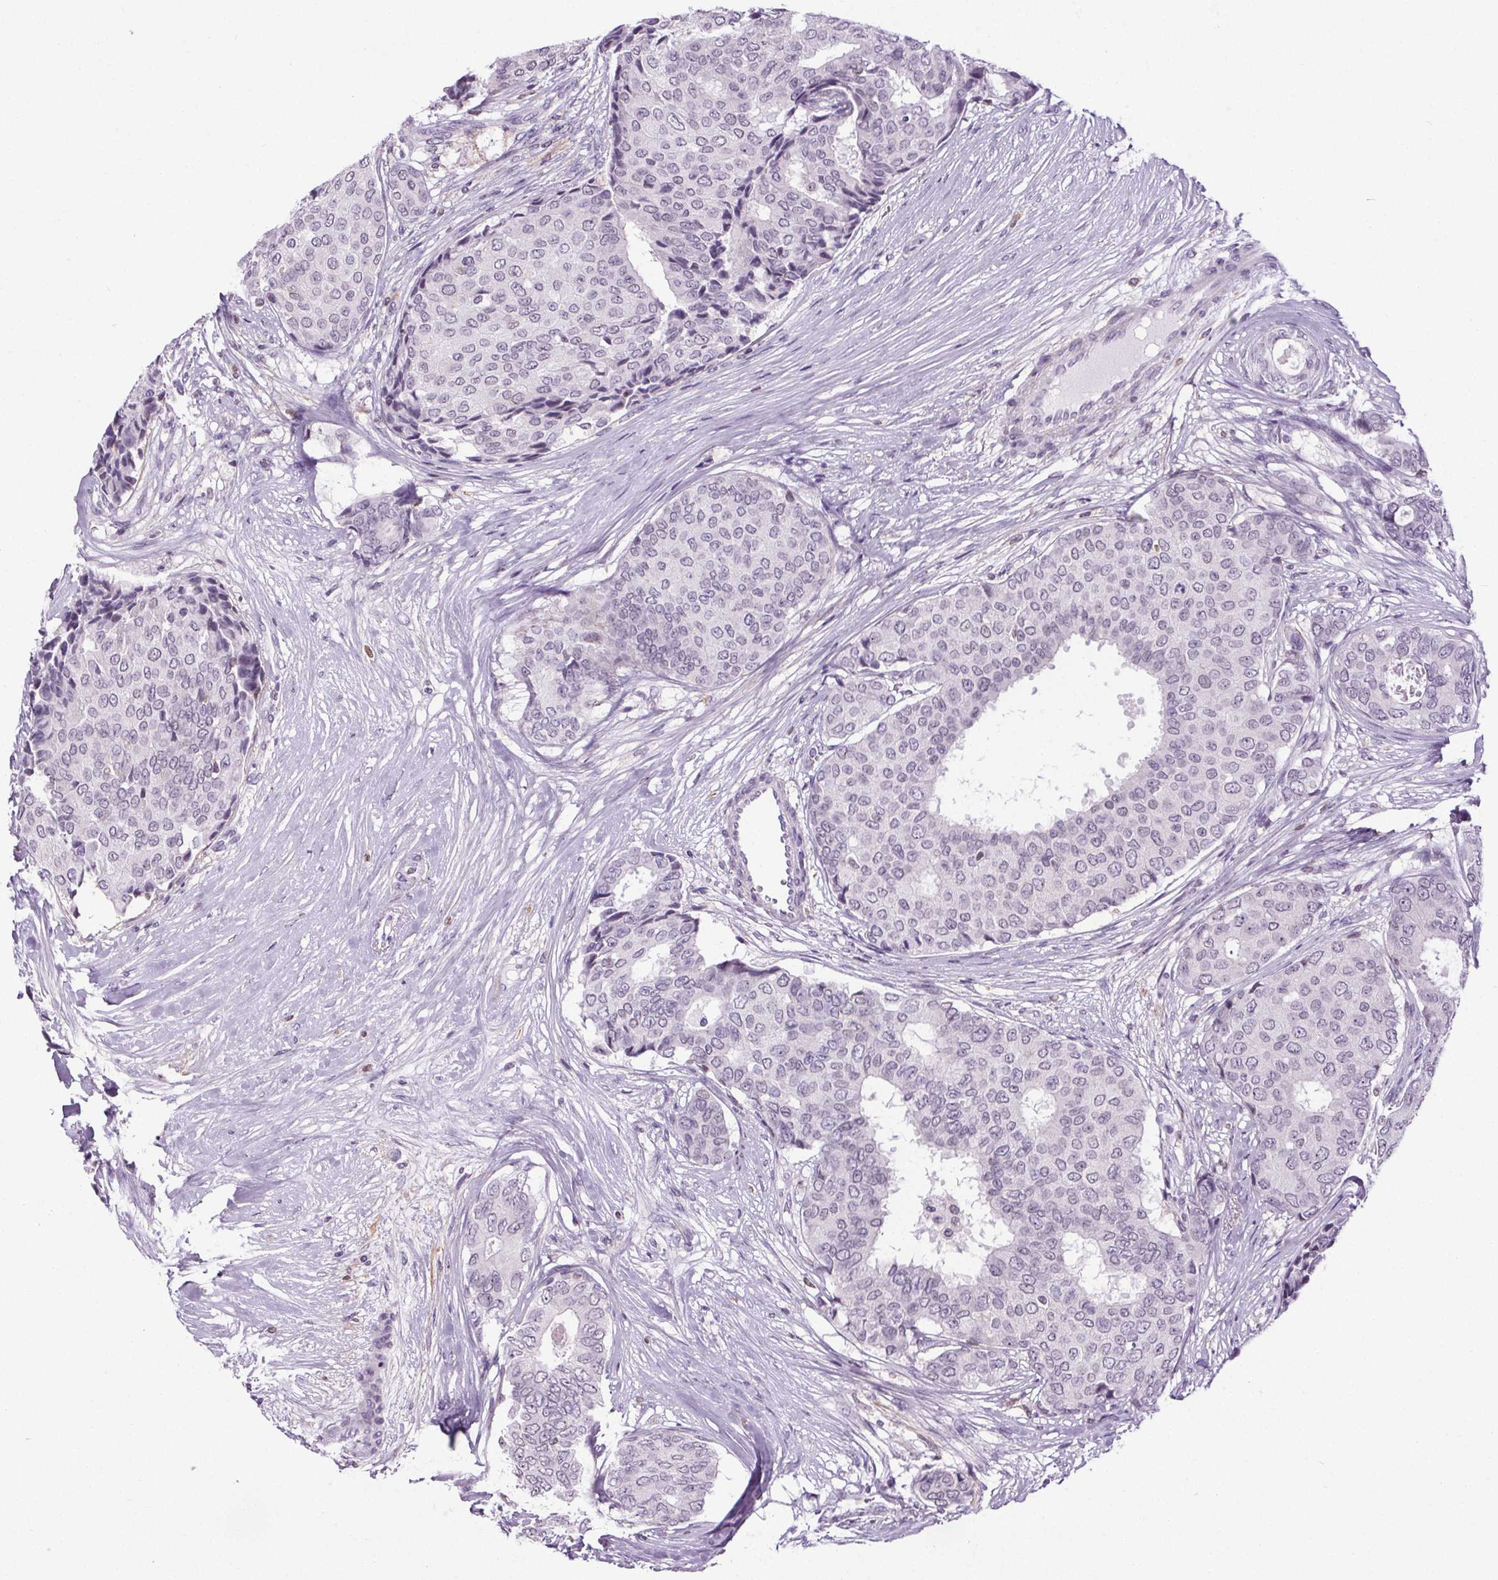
{"staining": {"intensity": "negative", "quantity": "none", "location": "none"}, "tissue": "breast cancer", "cell_type": "Tumor cells", "image_type": "cancer", "snomed": [{"axis": "morphology", "description": "Duct carcinoma"}, {"axis": "topography", "description": "Breast"}], "caption": "This is a micrograph of immunohistochemistry (IHC) staining of breast intraductal carcinoma, which shows no staining in tumor cells.", "gene": "TMEM240", "patient": {"sex": "female", "age": 75}}